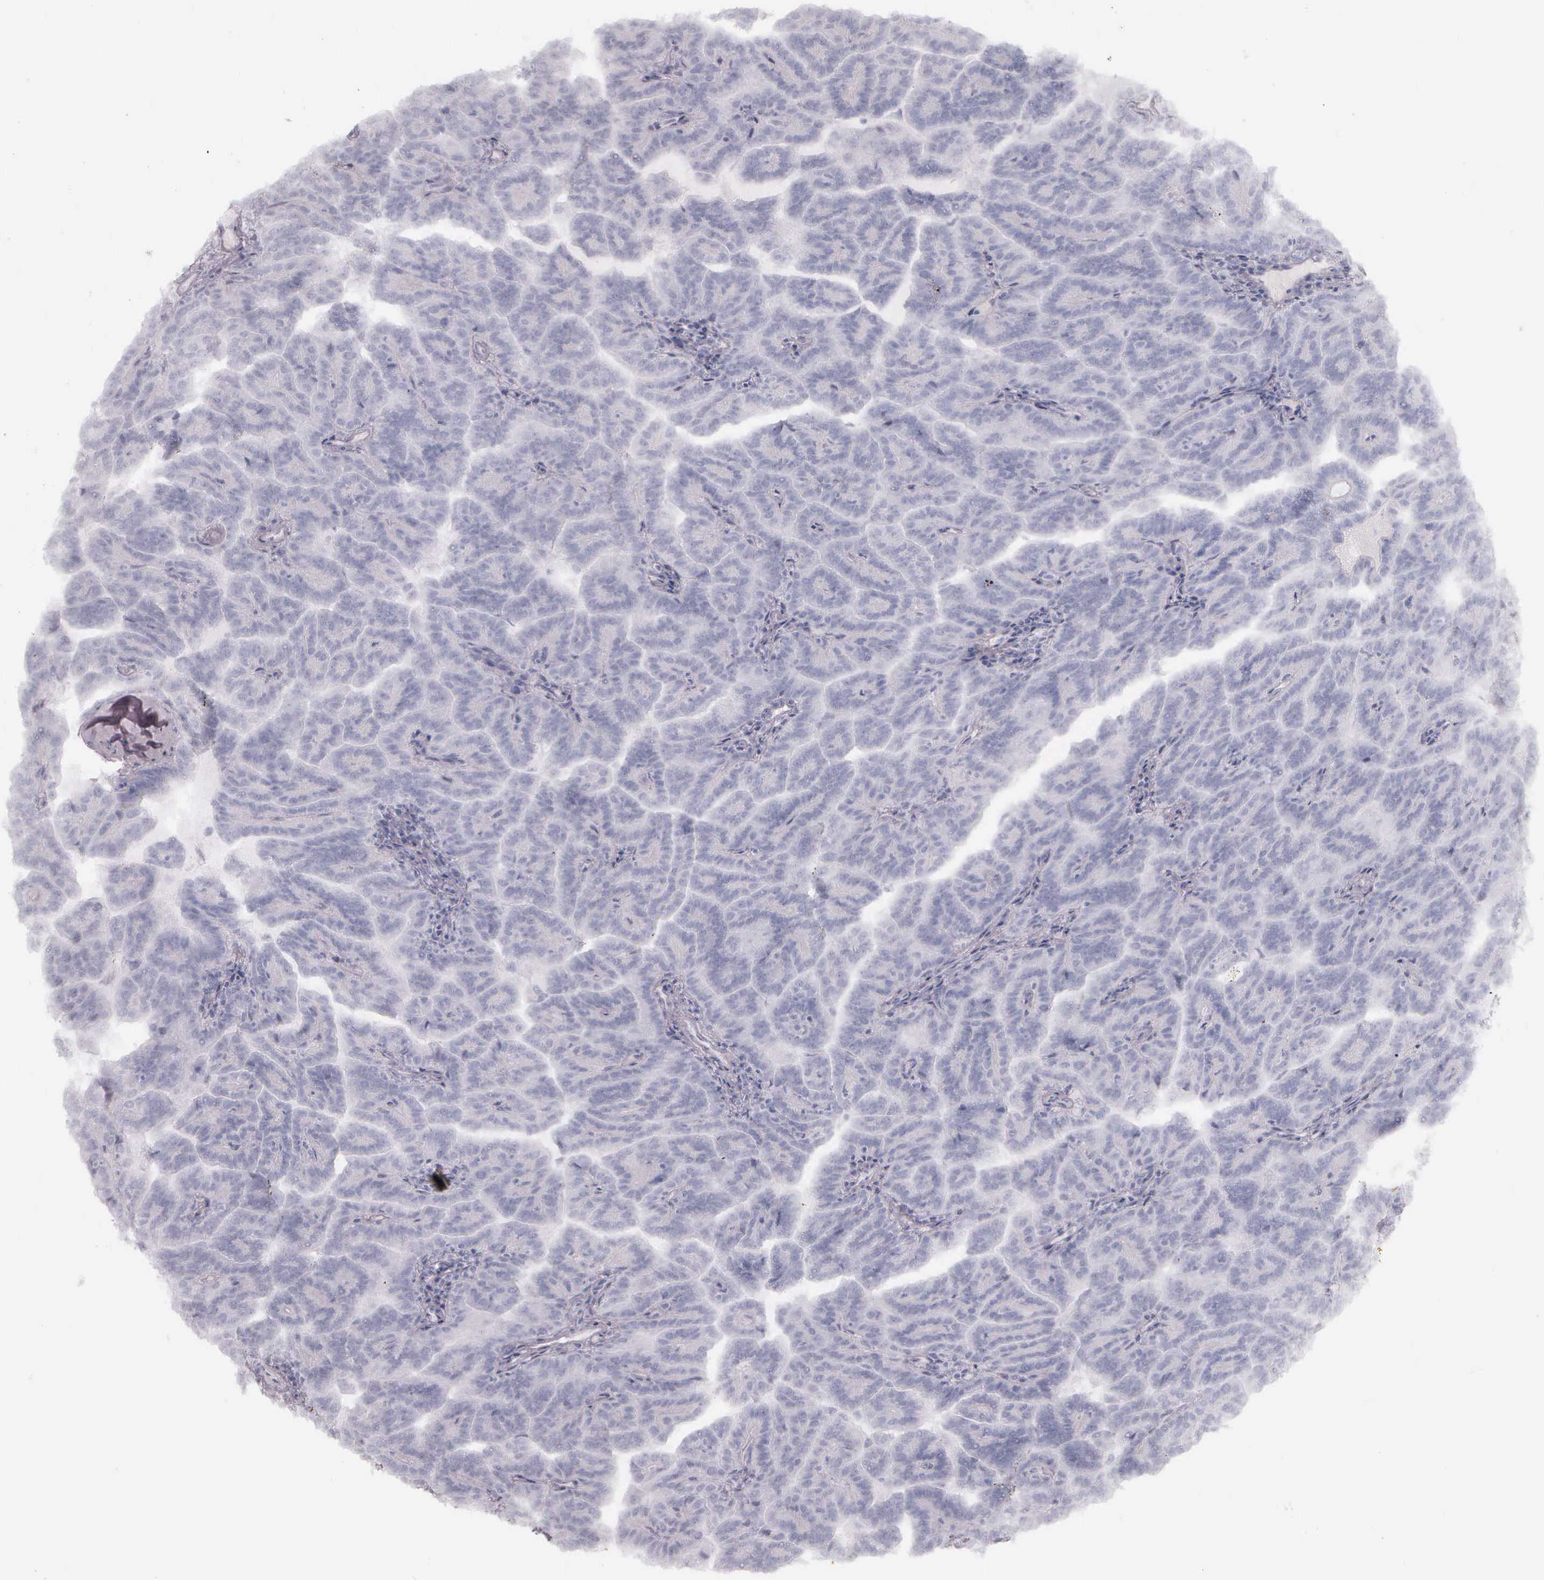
{"staining": {"intensity": "negative", "quantity": "none", "location": "none"}, "tissue": "renal cancer", "cell_type": "Tumor cells", "image_type": "cancer", "snomed": [{"axis": "morphology", "description": "Adenocarcinoma, NOS"}, {"axis": "topography", "description": "Kidney"}], "caption": "The image displays no staining of tumor cells in renal cancer. (Stains: DAB immunohistochemistry (IHC) with hematoxylin counter stain, Microscopy: brightfield microscopy at high magnification).", "gene": "KRT14", "patient": {"sex": "male", "age": 61}}